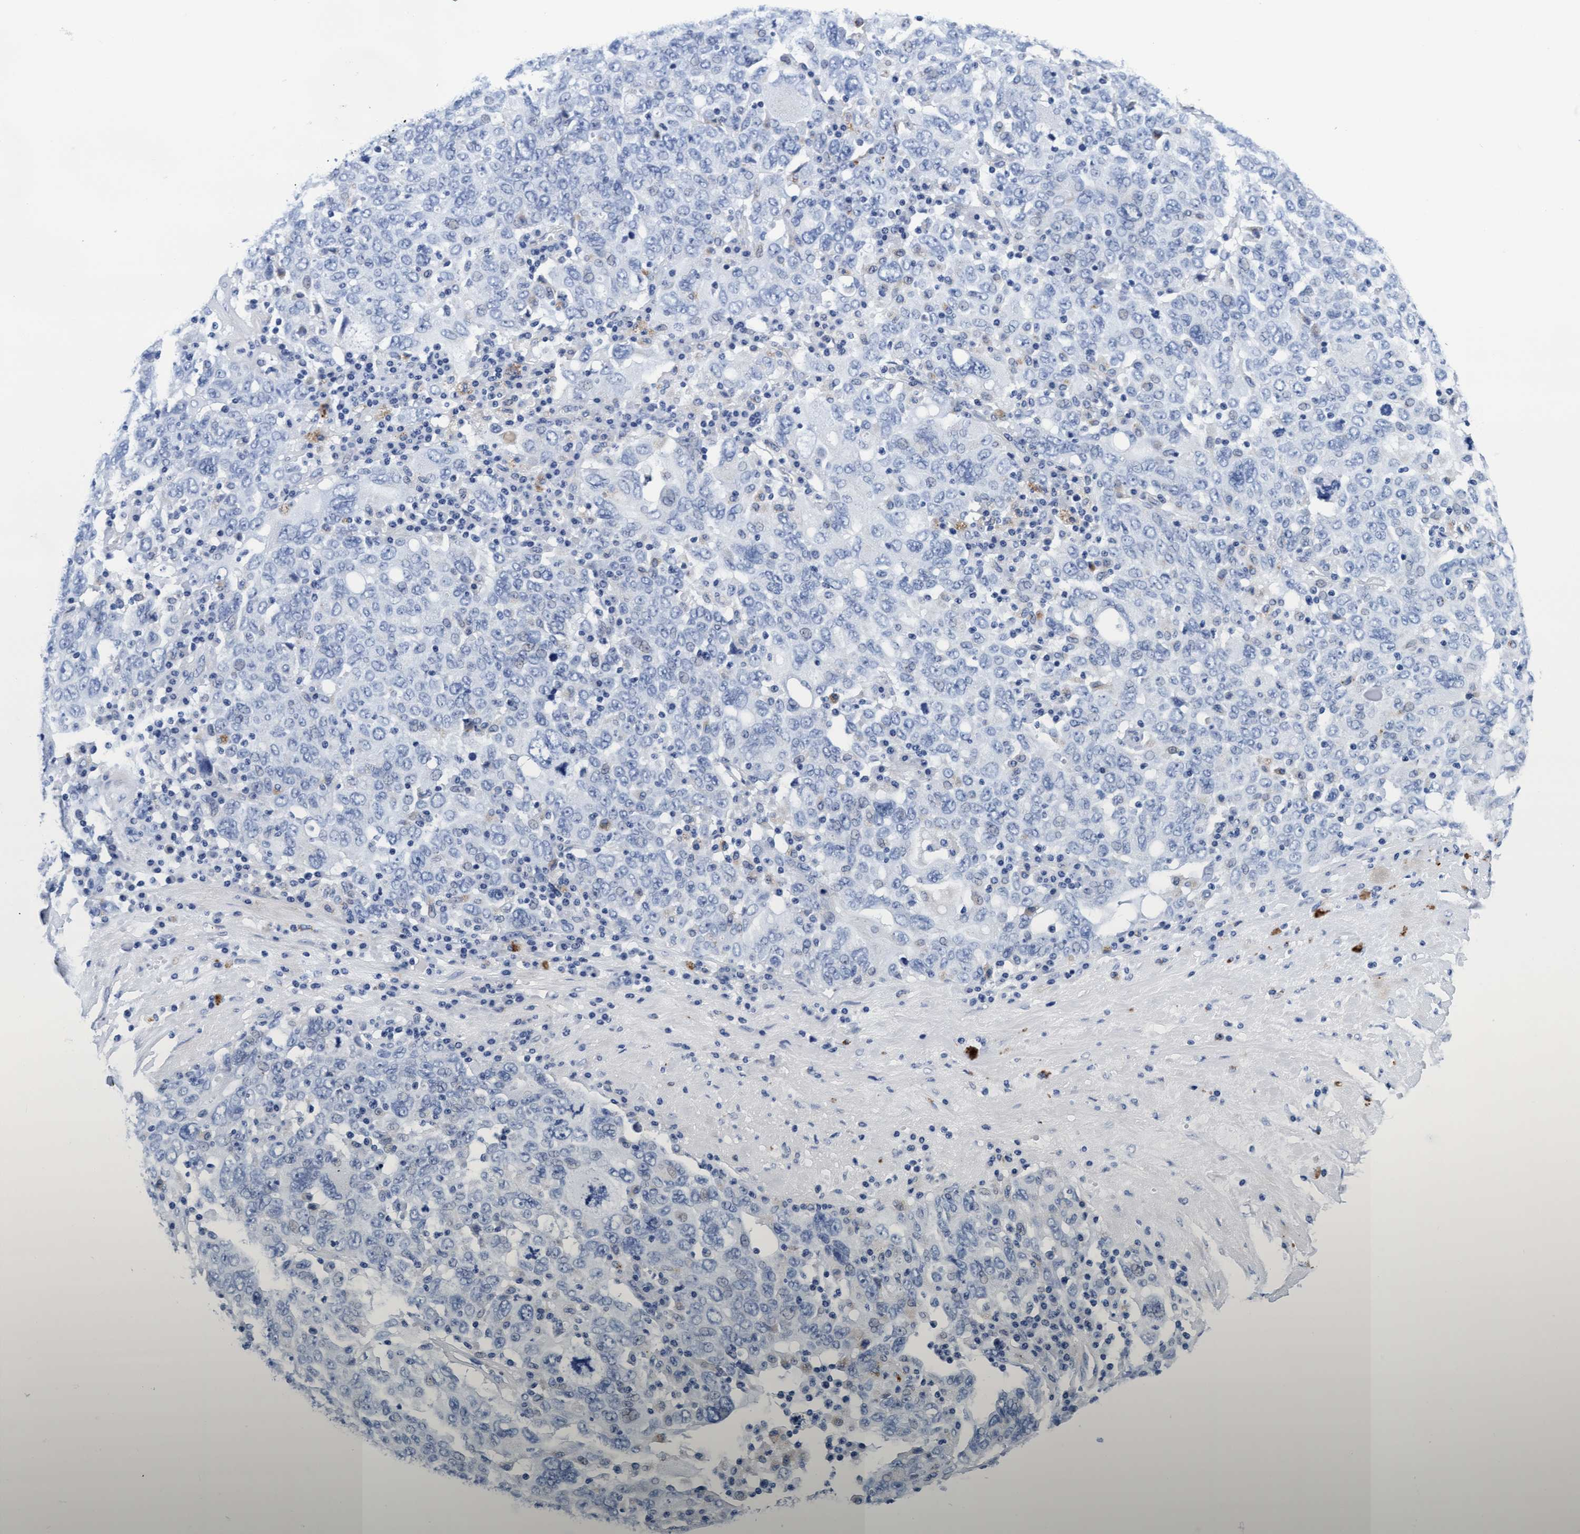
{"staining": {"intensity": "negative", "quantity": "none", "location": "none"}, "tissue": "ovarian cancer", "cell_type": "Tumor cells", "image_type": "cancer", "snomed": [{"axis": "morphology", "description": "Carcinoma, endometroid"}, {"axis": "topography", "description": "Ovary"}], "caption": "Immunohistochemistry (IHC) photomicrograph of ovarian cancer (endometroid carcinoma) stained for a protein (brown), which reveals no positivity in tumor cells.", "gene": "ARSG", "patient": {"sex": "female", "age": 62}}